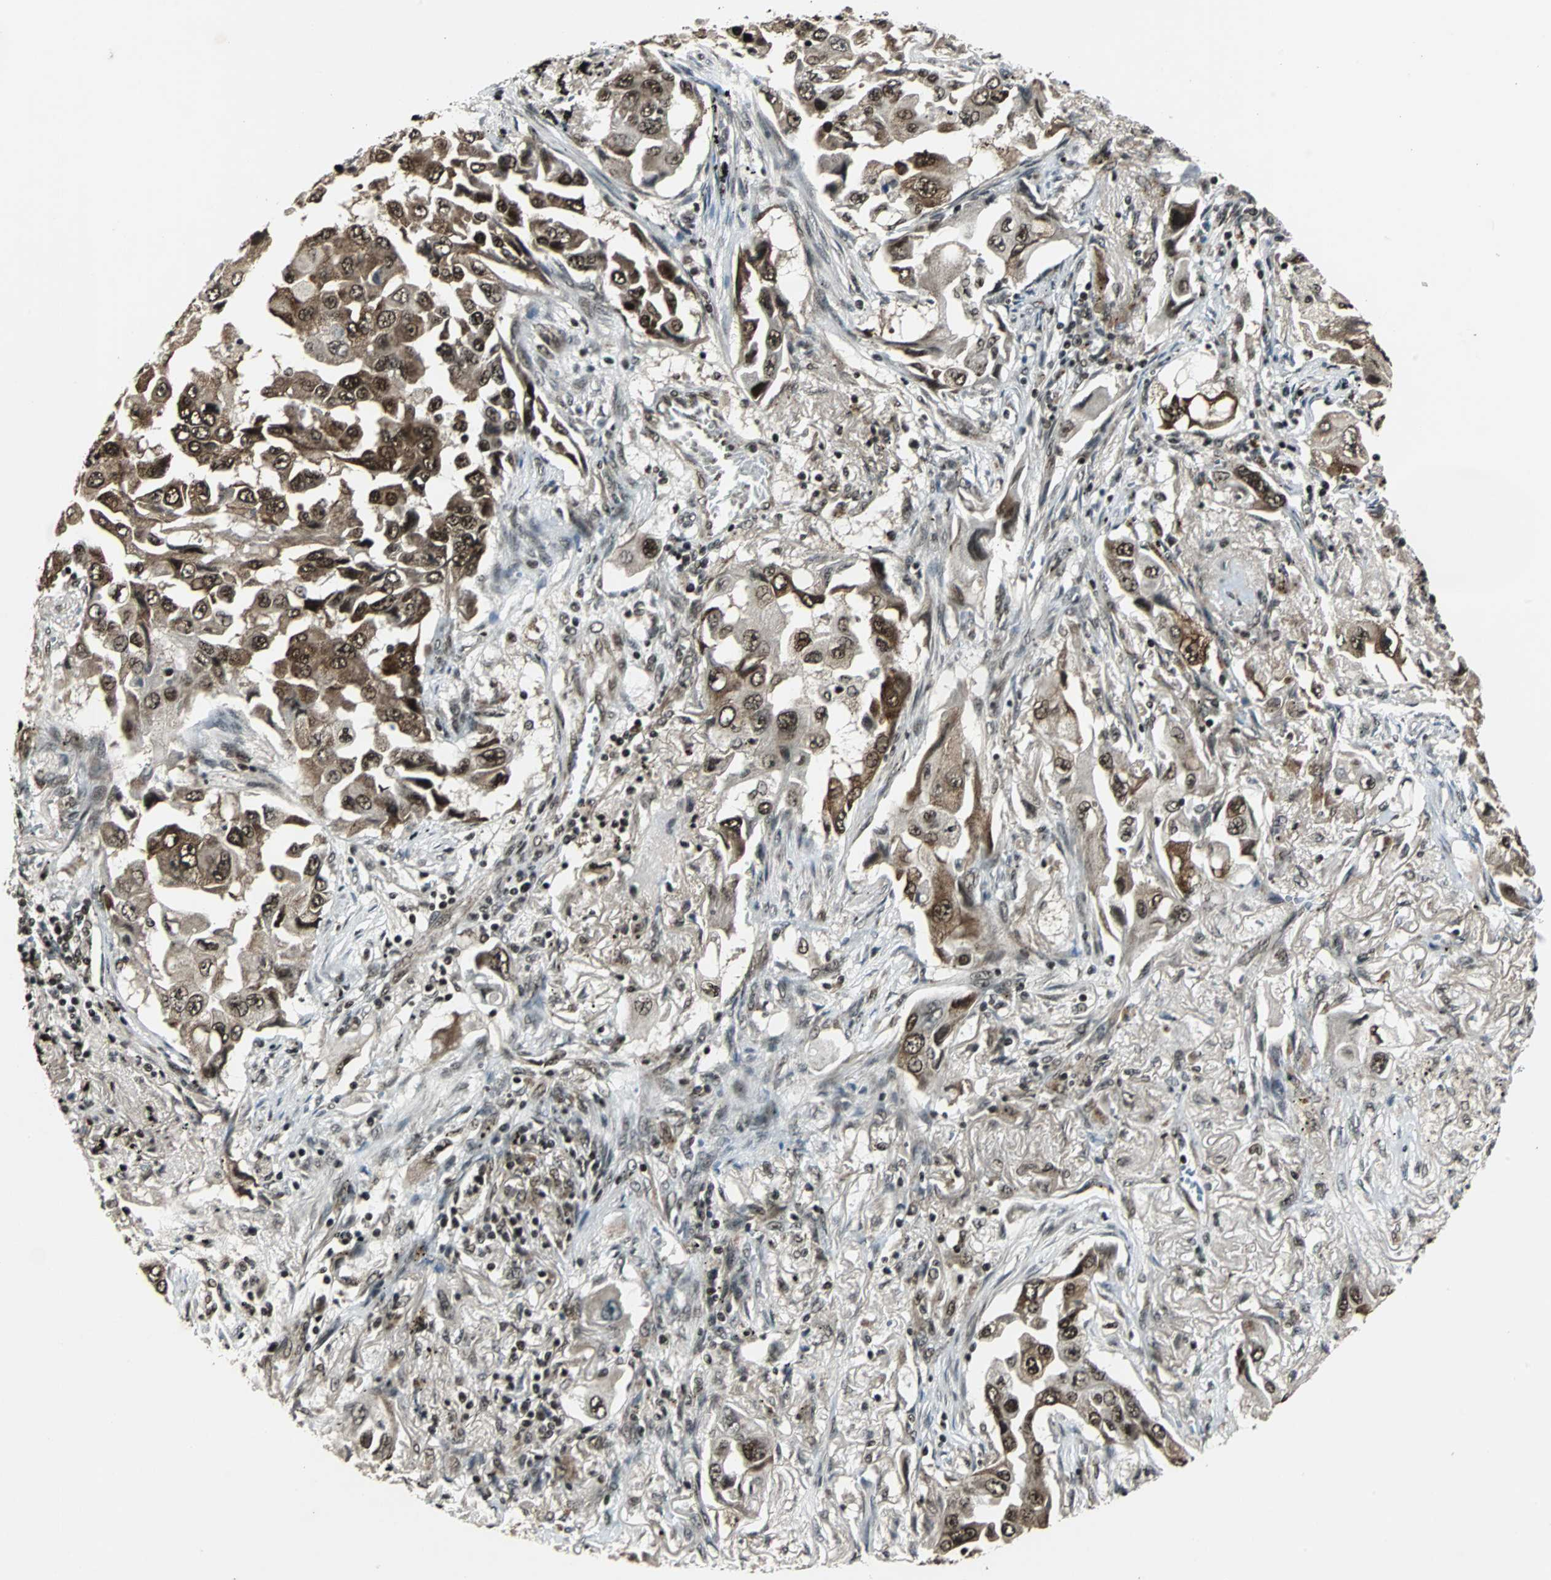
{"staining": {"intensity": "strong", "quantity": ">75%", "location": "cytoplasmic/membranous,nuclear"}, "tissue": "lung cancer", "cell_type": "Tumor cells", "image_type": "cancer", "snomed": [{"axis": "morphology", "description": "Adenocarcinoma, NOS"}, {"axis": "topography", "description": "Lung"}], "caption": "Strong cytoplasmic/membranous and nuclear positivity for a protein is present in approximately >75% of tumor cells of lung adenocarcinoma using immunohistochemistry.", "gene": "TAF5", "patient": {"sex": "female", "age": 65}}